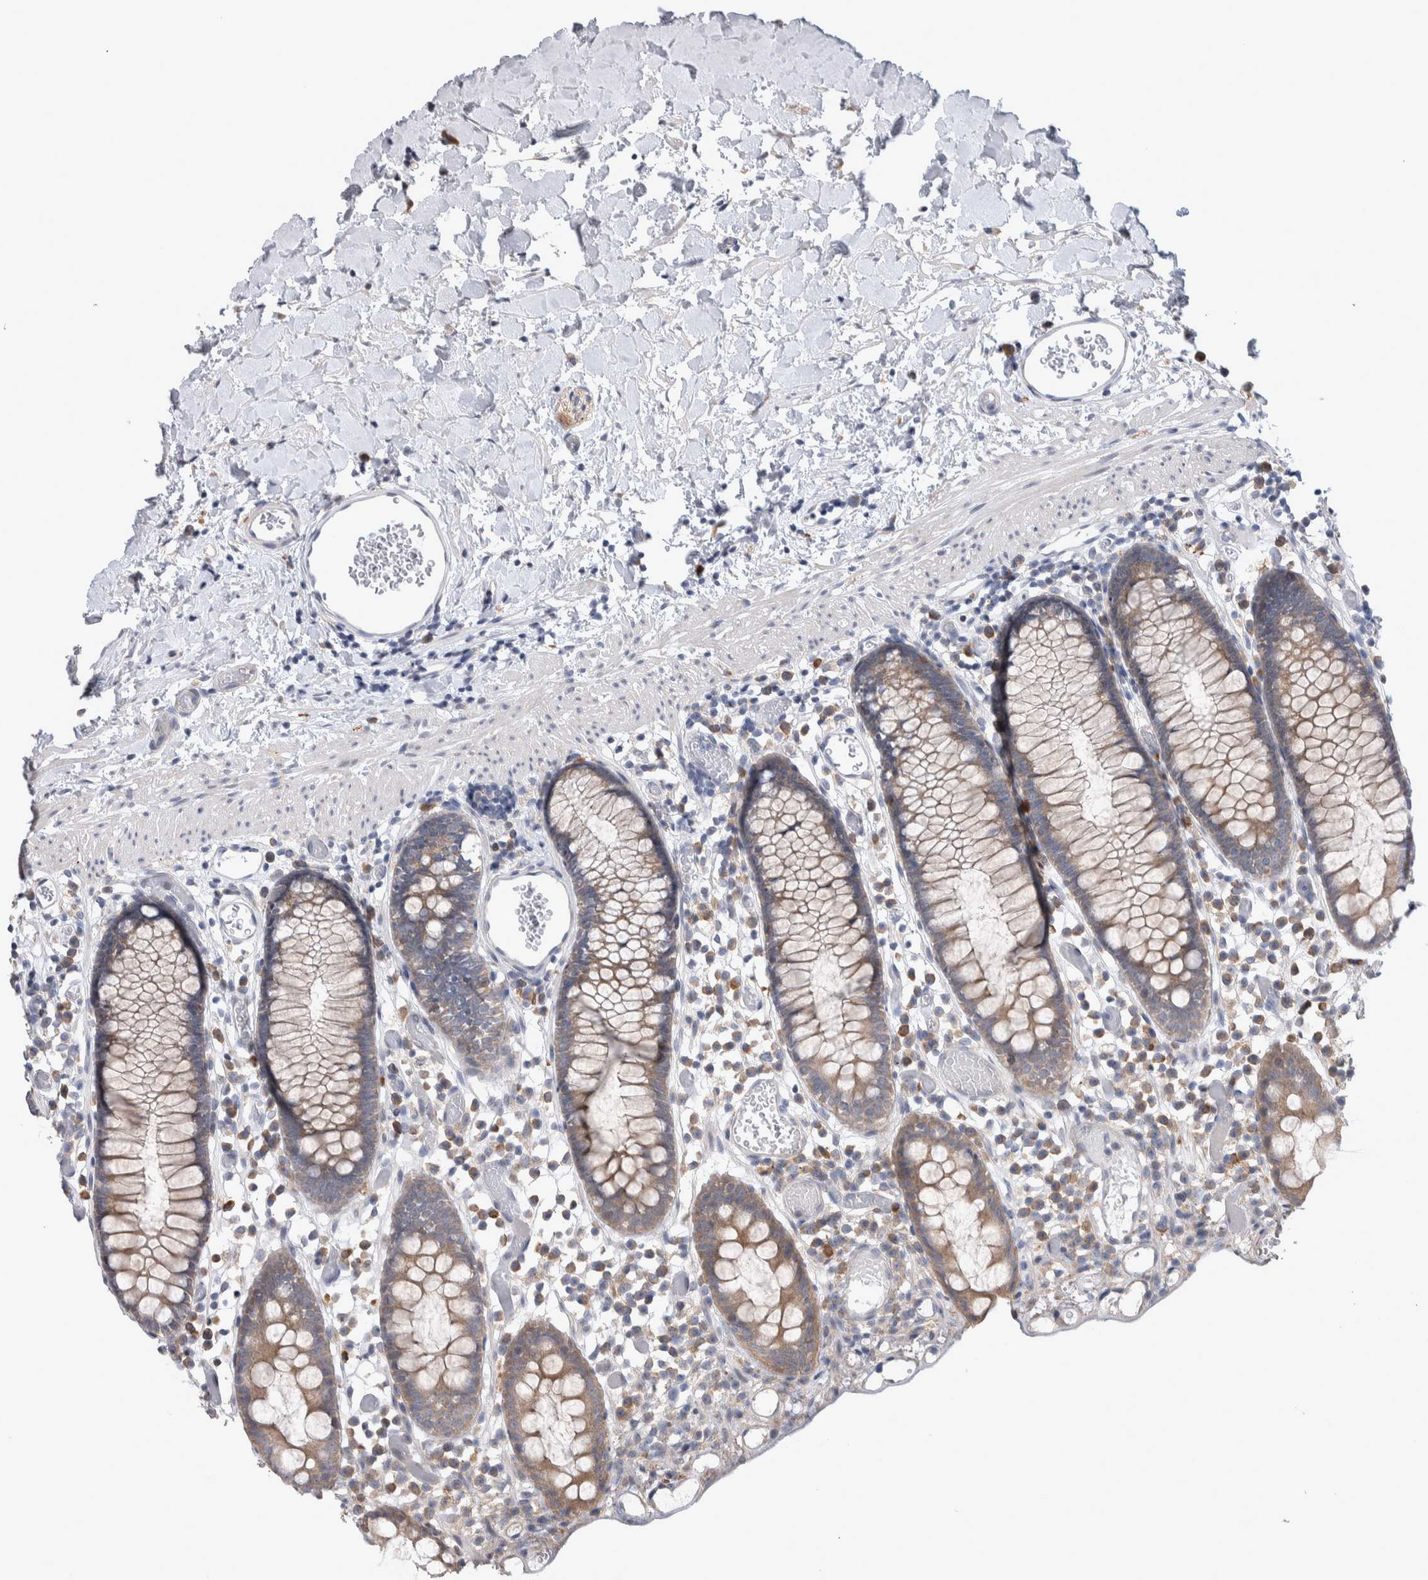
{"staining": {"intensity": "weak", "quantity": "25%-75%", "location": "cytoplasmic/membranous"}, "tissue": "colon", "cell_type": "Endothelial cells", "image_type": "normal", "snomed": [{"axis": "morphology", "description": "Normal tissue, NOS"}, {"axis": "topography", "description": "Colon"}], "caption": "Immunohistochemistry (IHC) of normal colon shows low levels of weak cytoplasmic/membranous positivity in about 25%-75% of endothelial cells. (Stains: DAB in brown, nuclei in blue, Microscopy: brightfield microscopy at high magnification).", "gene": "IBTK", "patient": {"sex": "male", "age": 14}}